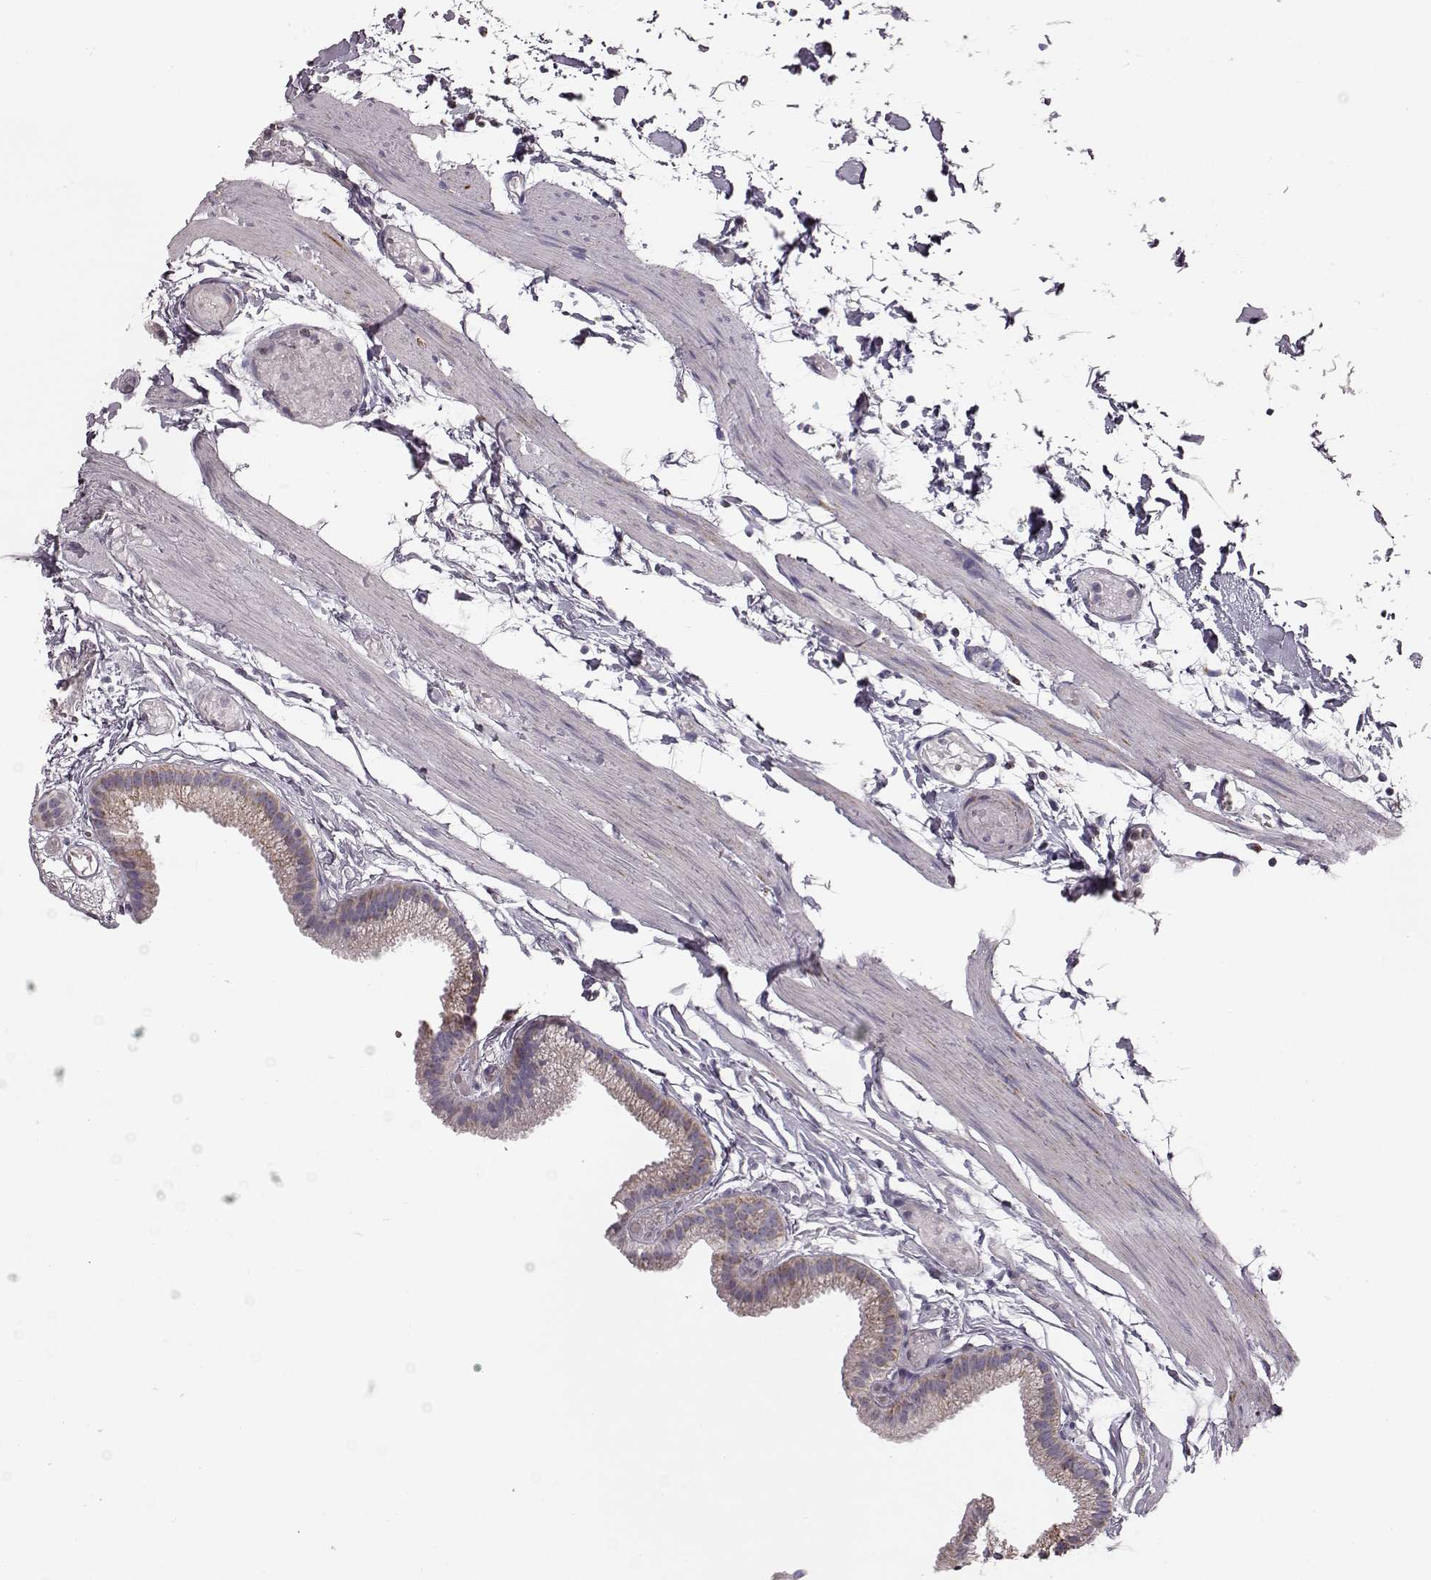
{"staining": {"intensity": "weak", "quantity": "25%-75%", "location": "cytoplasmic/membranous"}, "tissue": "gallbladder", "cell_type": "Glandular cells", "image_type": "normal", "snomed": [{"axis": "morphology", "description": "Normal tissue, NOS"}, {"axis": "topography", "description": "Gallbladder"}], "caption": "Approximately 25%-75% of glandular cells in normal gallbladder exhibit weak cytoplasmic/membranous protein expression as visualized by brown immunohistochemical staining.", "gene": "ATP5MF", "patient": {"sex": "female", "age": 45}}